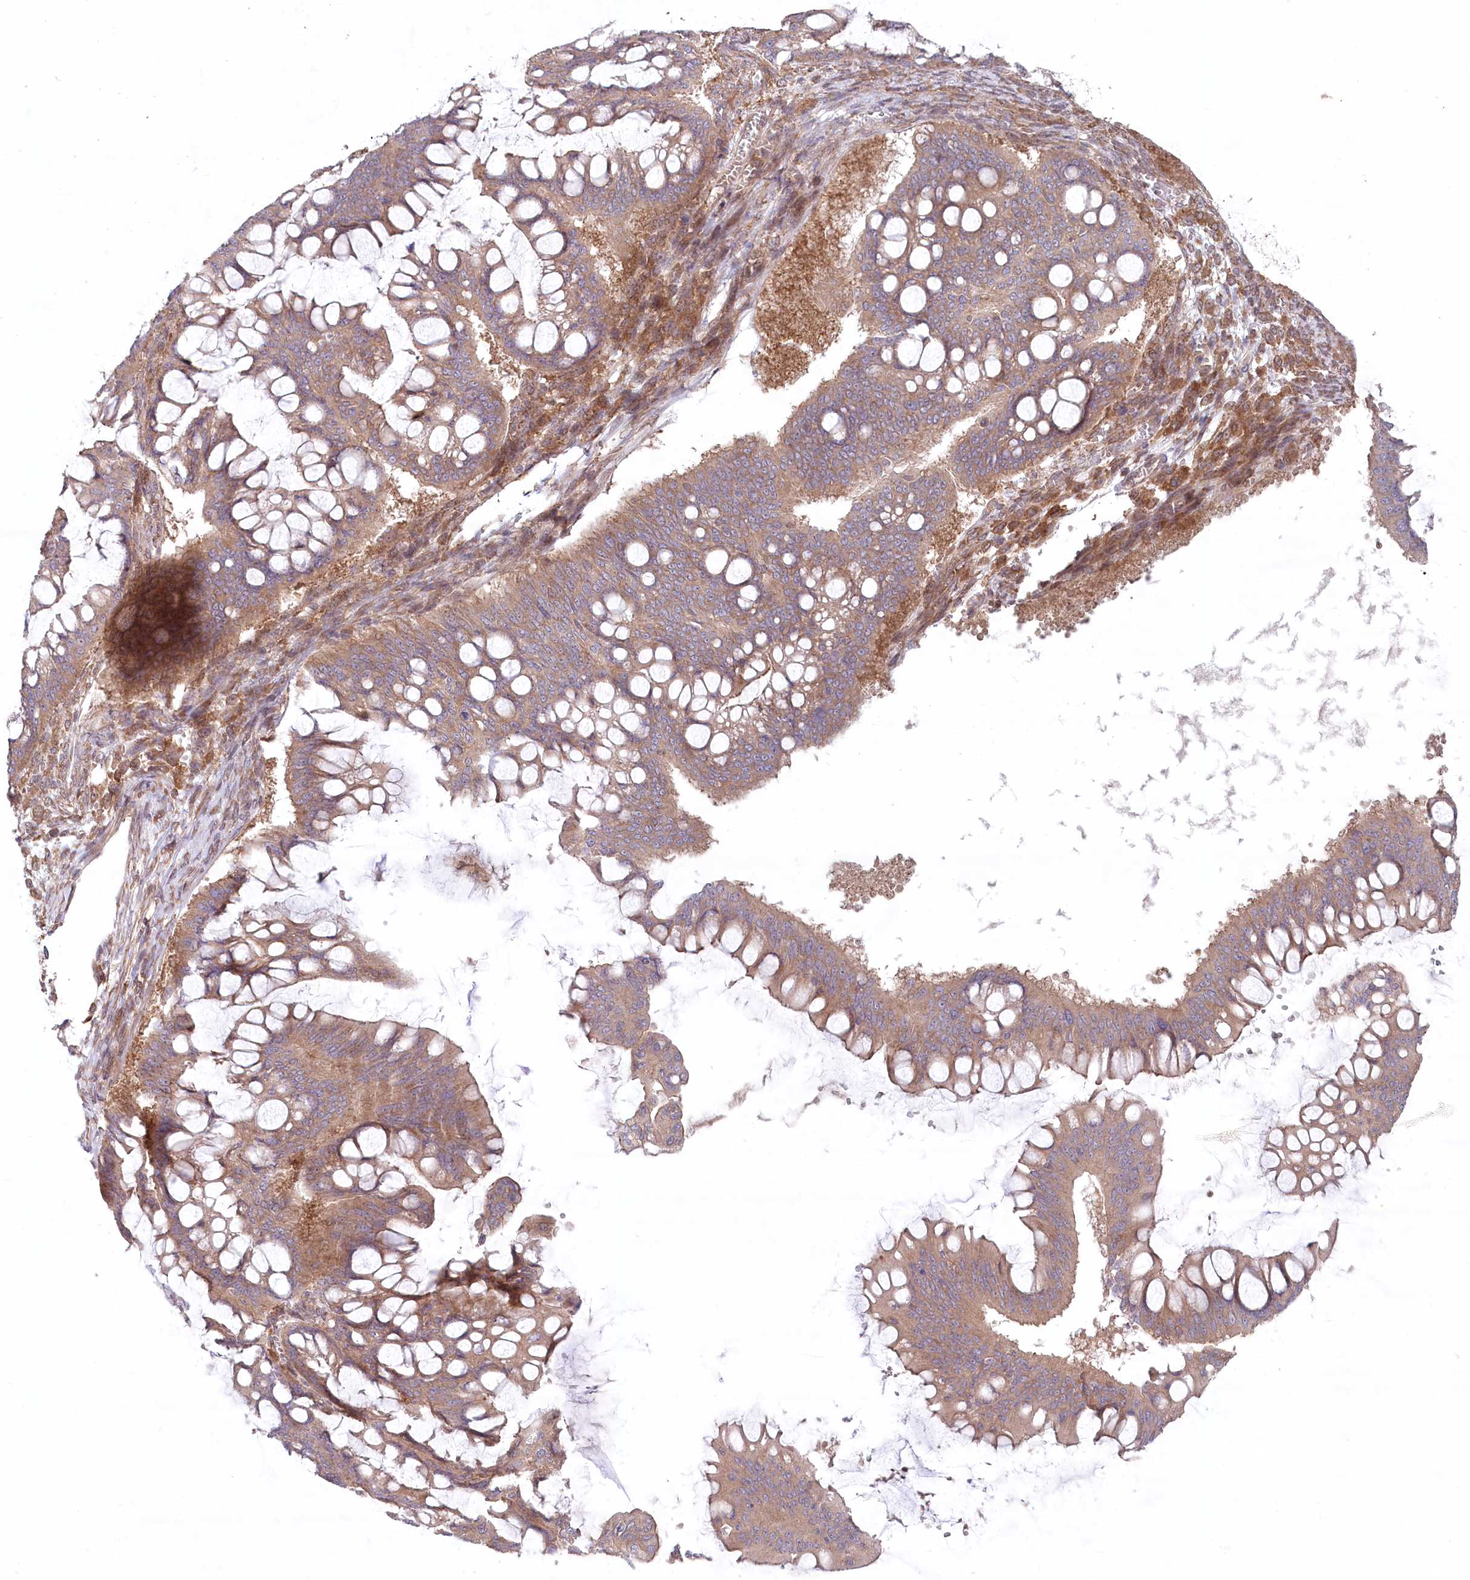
{"staining": {"intensity": "moderate", "quantity": "25%-75%", "location": "cytoplasmic/membranous"}, "tissue": "ovarian cancer", "cell_type": "Tumor cells", "image_type": "cancer", "snomed": [{"axis": "morphology", "description": "Cystadenocarcinoma, mucinous, NOS"}, {"axis": "topography", "description": "Ovary"}], "caption": "Brown immunohistochemical staining in ovarian cancer exhibits moderate cytoplasmic/membranous staining in about 25%-75% of tumor cells.", "gene": "PPP1R21", "patient": {"sex": "female", "age": 73}}